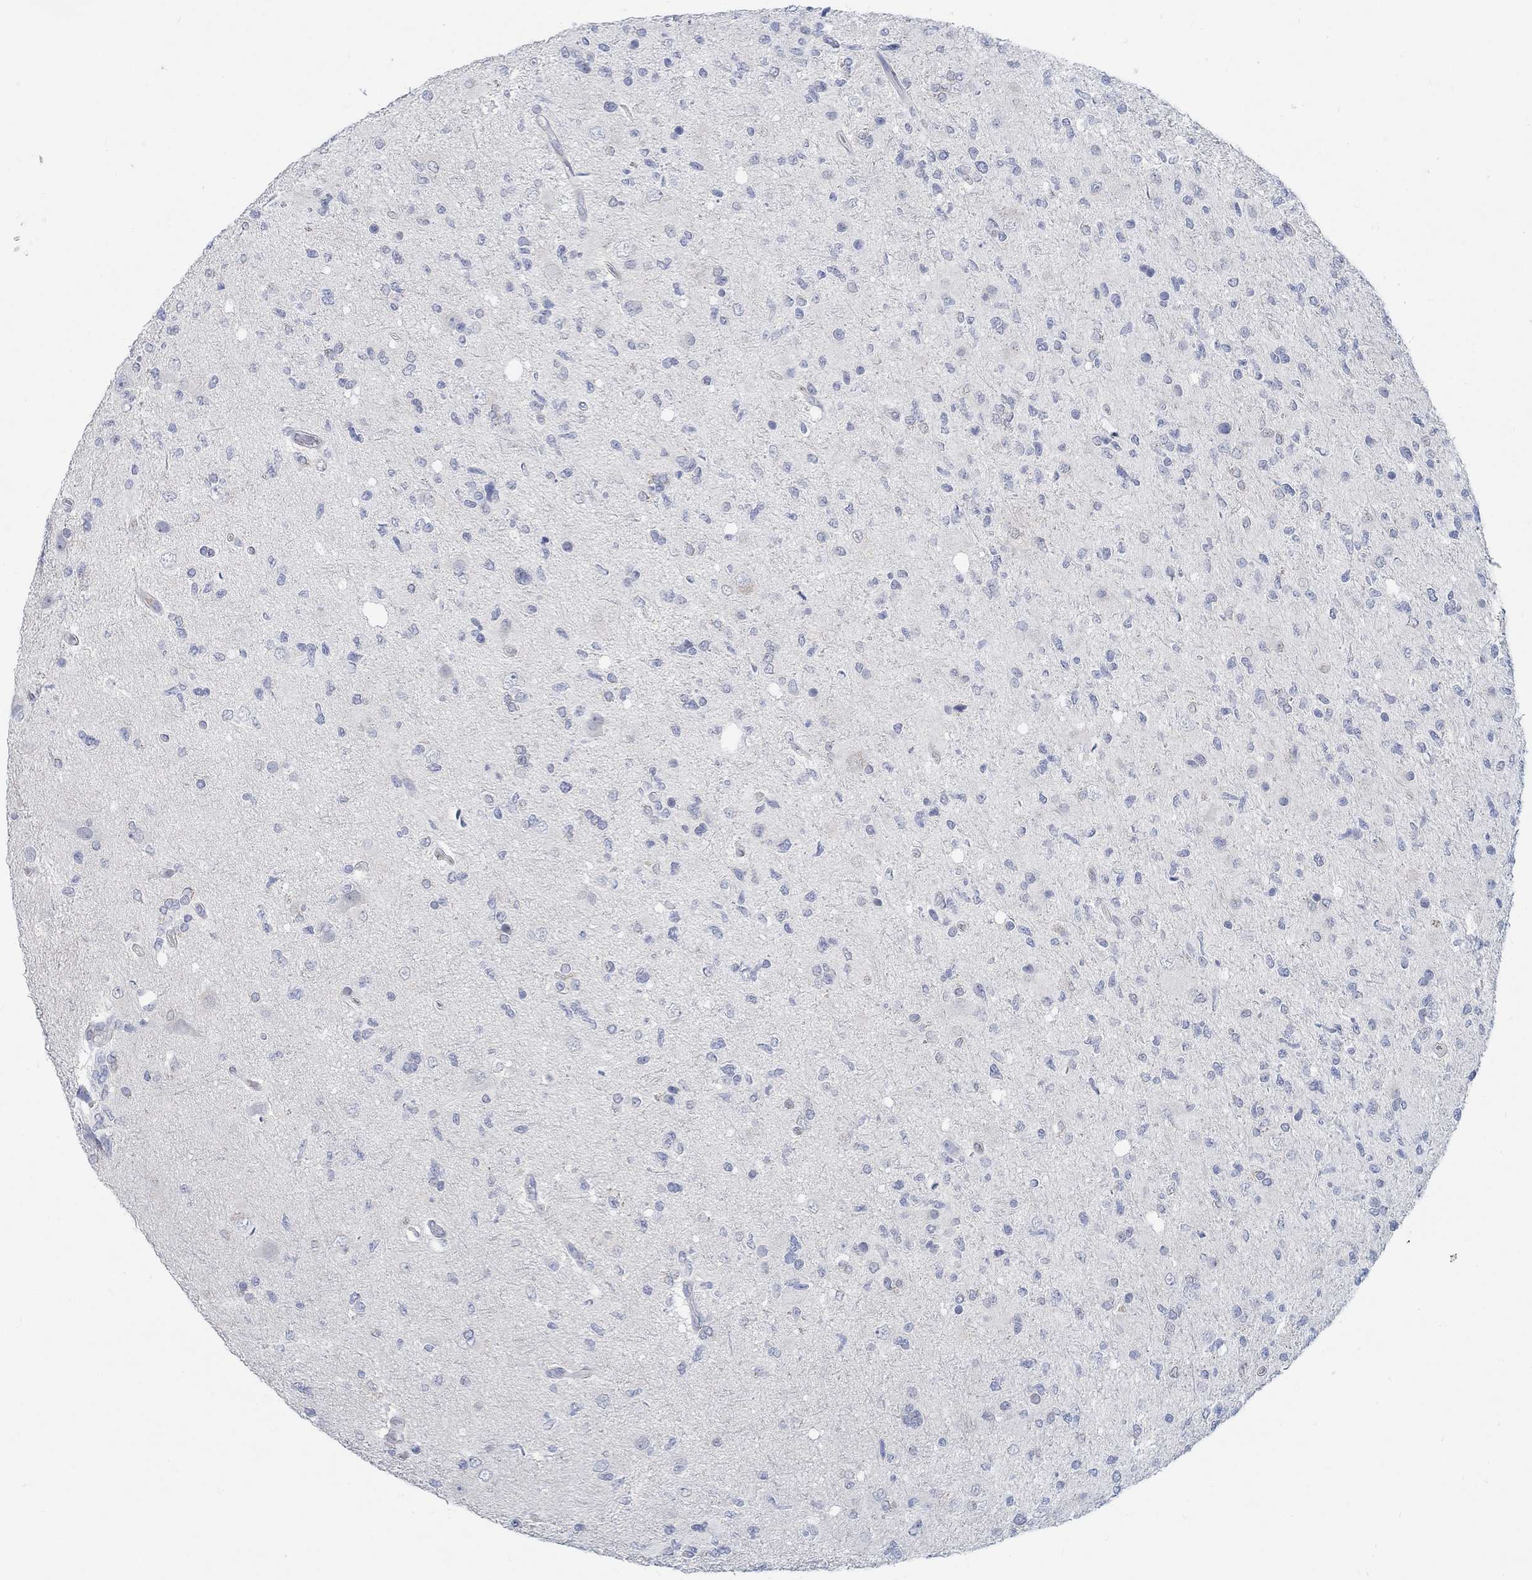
{"staining": {"intensity": "negative", "quantity": "none", "location": "none"}, "tissue": "glioma", "cell_type": "Tumor cells", "image_type": "cancer", "snomed": [{"axis": "morphology", "description": "Glioma, malignant, High grade"}, {"axis": "topography", "description": "Cerebral cortex"}], "caption": "DAB (3,3'-diaminobenzidine) immunohistochemical staining of human malignant glioma (high-grade) shows no significant positivity in tumor cells.", "gene": "TEKT4", "patient": {"sex": "male", "age": 70}}